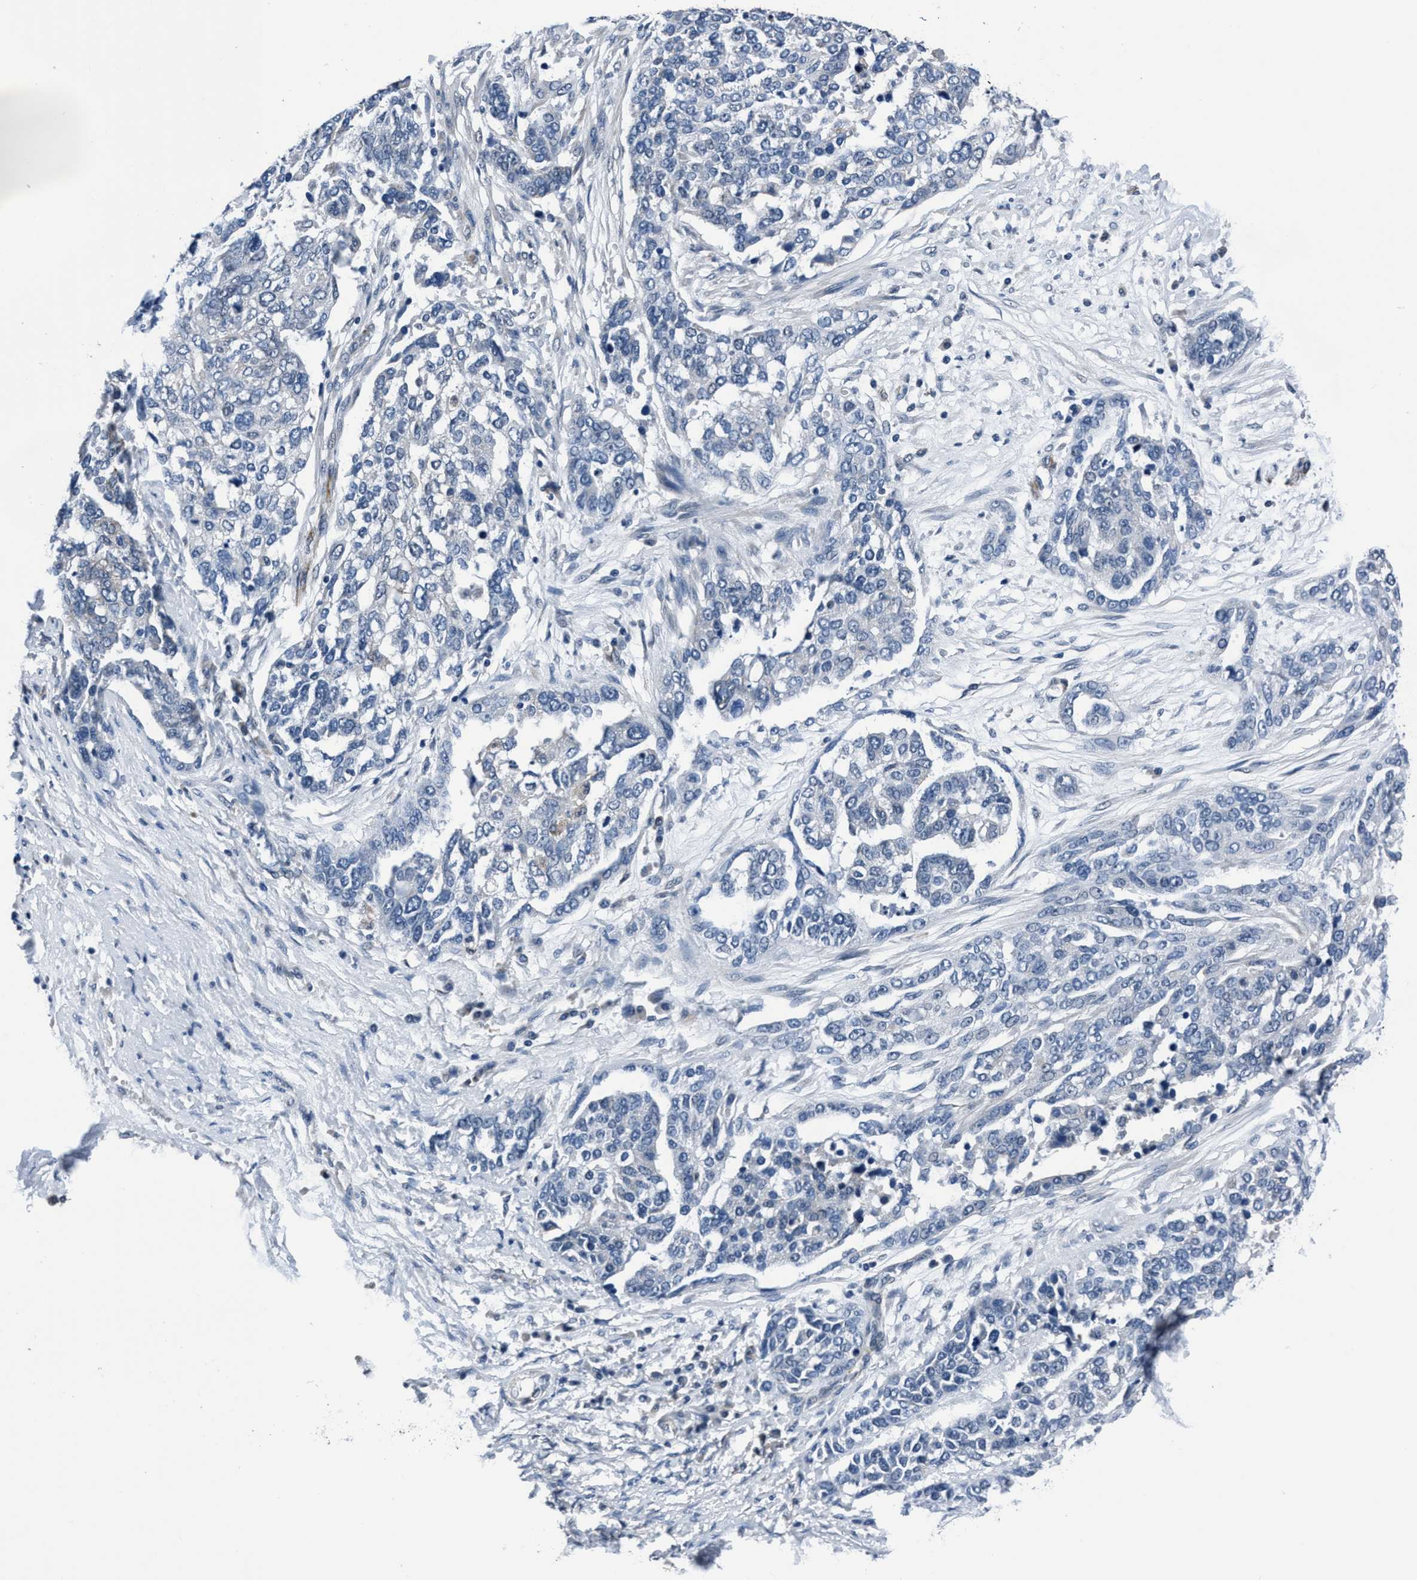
{"staining": {"intensity": "negative", "quantity": "none", "location": "none"}, "tissue": "ovarian cancer", "cell_type": "Tumor cells", "image_type": "cancer", "snomed": [{"axis": "morphology", "description": "Cystadenocarcinoma, serous, NOS"}, {"axis": "topography", "description": "Ovary"}], "caption": "Tumor cells show no significant protein expression in ovarian cancer (serous cystadenocarcinoma).", "gene": "TMEM94", "patient": {"sex": "female", "age": 44}}